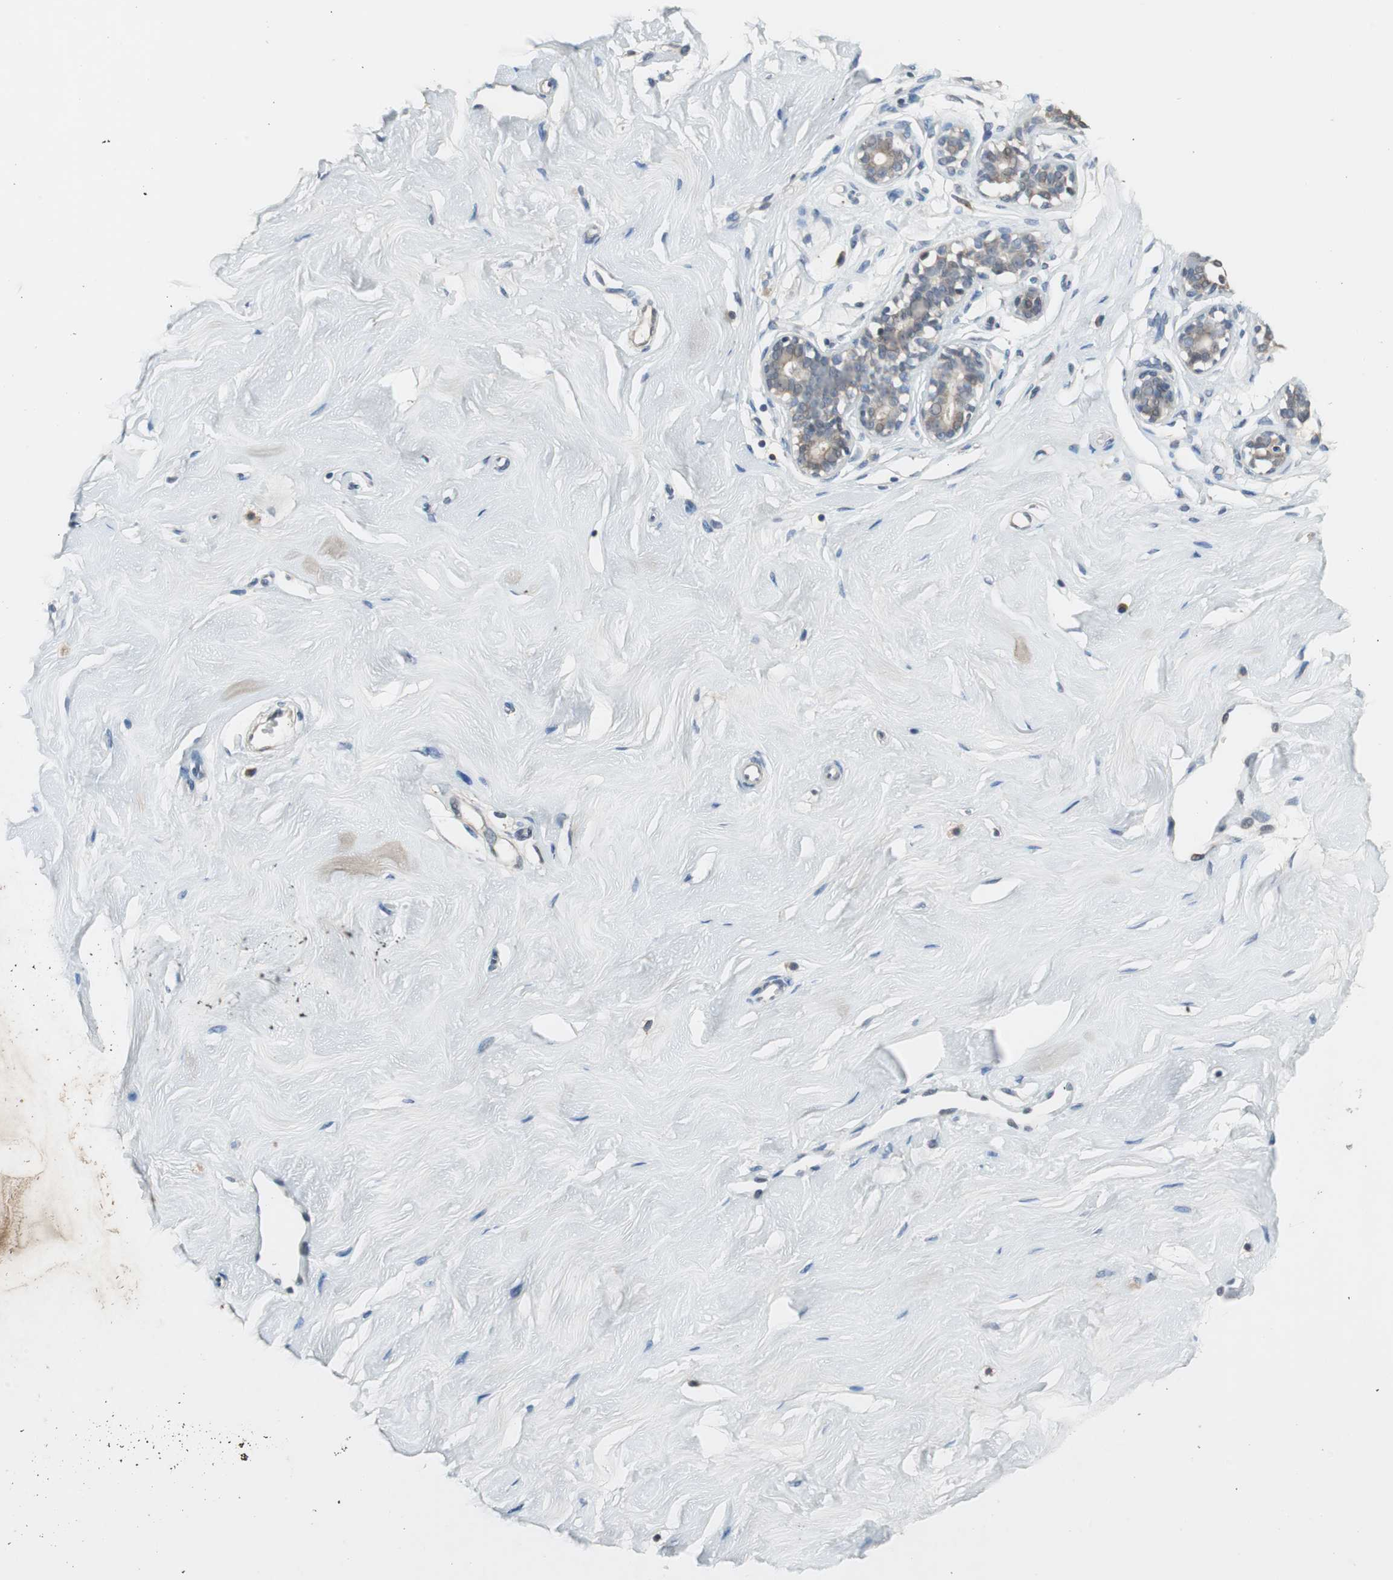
{"staining": {"intensity": "moderate", "quantity": ">75%", "location": "cytoplasmic/membranous"}, "tissue": "breast", "cell_type": "Adipocytes", "image_type": "normal", "snomed": [{"axis": "morphology", "description": "Normal tissue, NOS"}, {"axis": "topography", "description": "Breast"}], "caption": "Immunohistochemical staining of normal human breast reveals medium levels of moderate cytoplasmic/membranous expression in approximately >75% of adipocytes.", "gene": "PI4KB", "patient": {"sex": "female", "age": 23}}